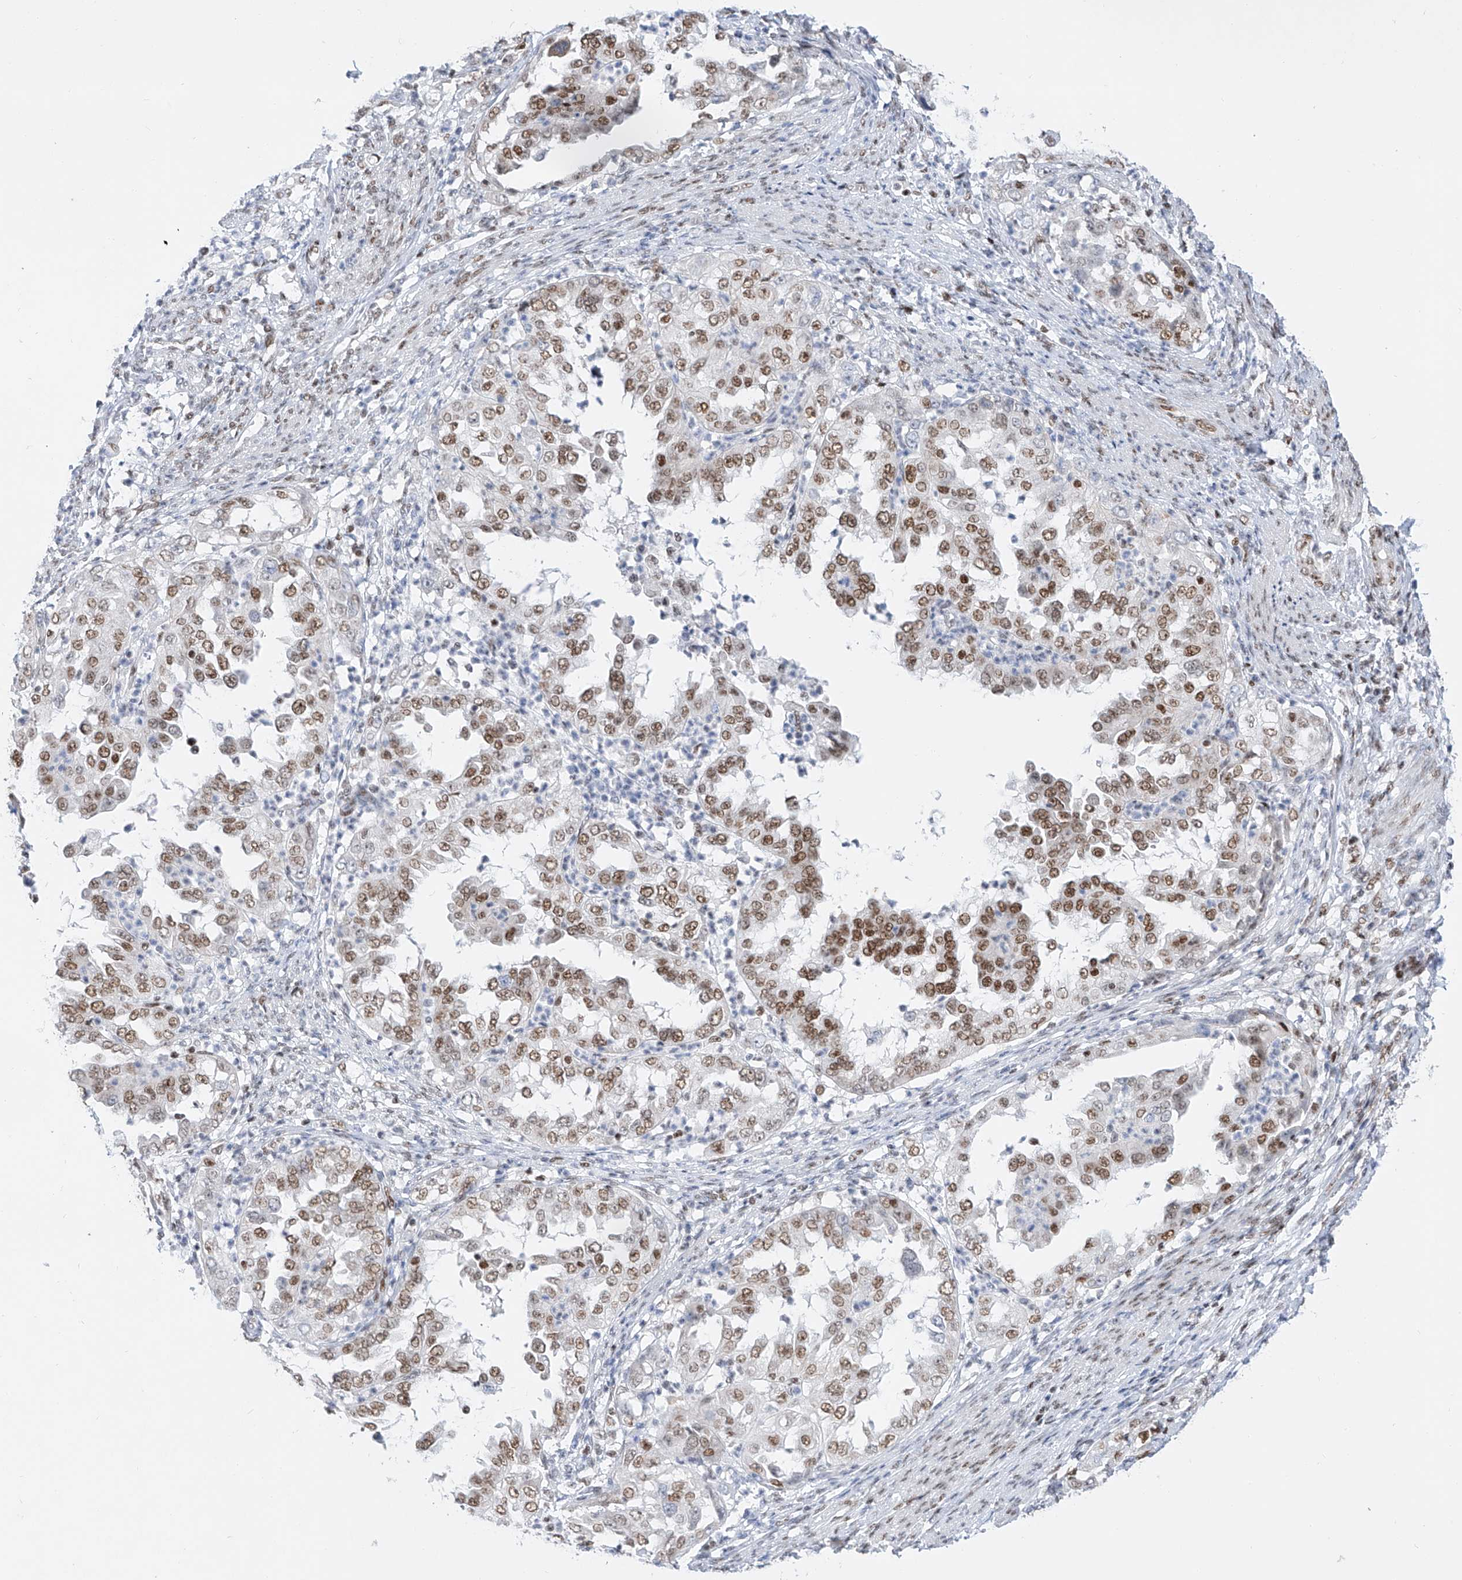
{"staining": {"intensity": "moderate", "quantity": ">75%", "location": "nuclear"}, "tissue": "endometrial cancer", "cell_type": "Tumor cells", "image_type": "cancer", "snomed": [{"axis": "morphology", "description": "Adenocarcinoma, NOS"}, {"axis": "topography", "description": "Endometrium"}], "caption": "IHC staining of endometrial adenocarcinoma, which reveals medium levels of moderate nuclear staining in about >75% of tumor cells indicating moderate nuclear protein staining. The staining was performed using DAB (brown) for protein detection and nuclei were counterstained in hematoxylin (blue).", "gene": "TAF4", "patient": {"sex": "female", "age": 85}}